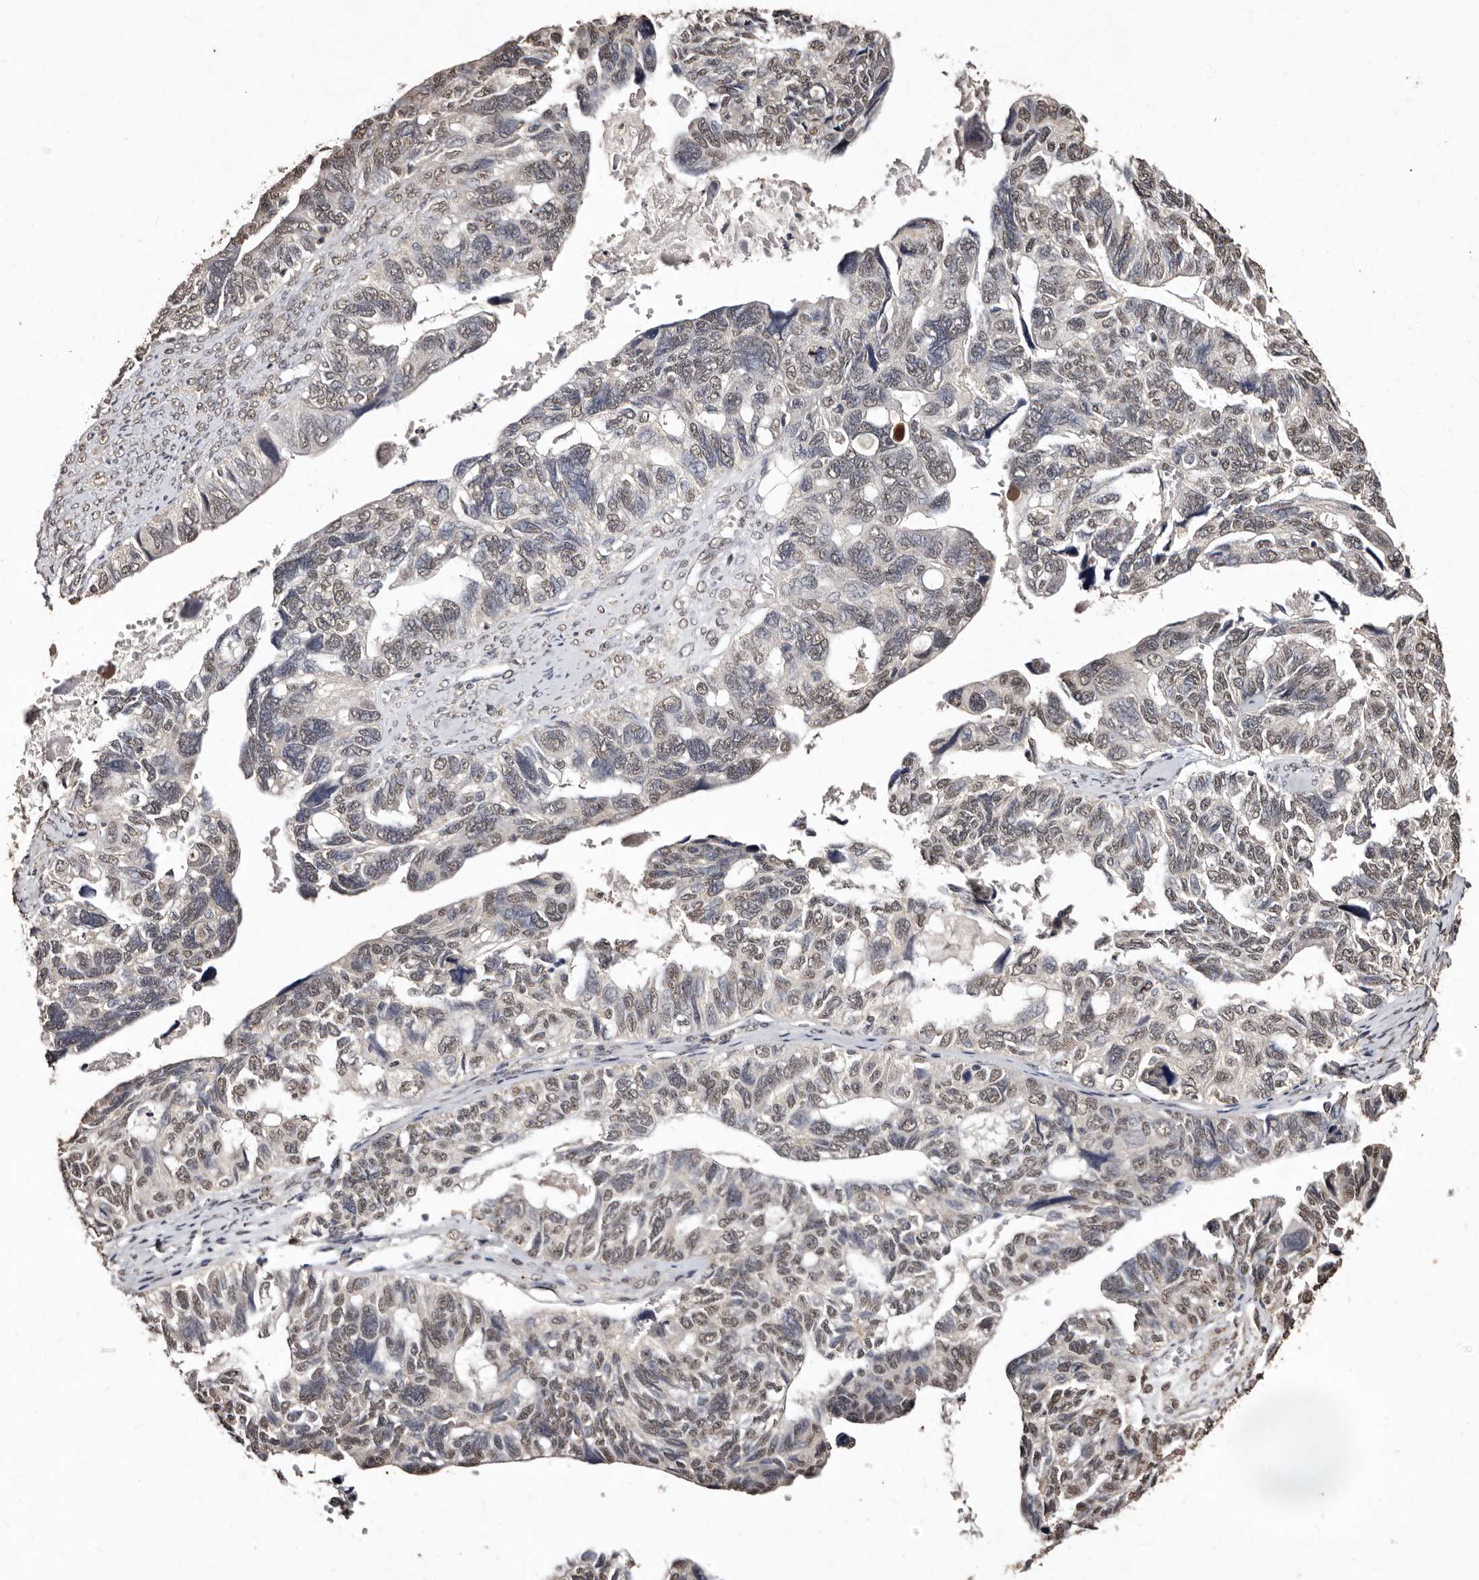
{"staining": {"intensity": "moderate", "quantity": "25%-75%", "location": "nuclear"}, "tissue": "ovarian cancer", "cell_type": "Tumor cells", "image_type": "cancer", "snomed": [{"axis": "morphology", "description": "Cystadenocarcinoma, serous, NOS"}, {"axis": "topography", "description": "Ovary"}], "caption": "Immunohistochemical staining of human ovarian cancer (serous cystadenocarcinoma) demonstrates medium levels of moderate nuclear staining in about 25%-75% of tumor cells.", "gene": "ERBB4", "patient": {"sex": "female", "age": 79}}